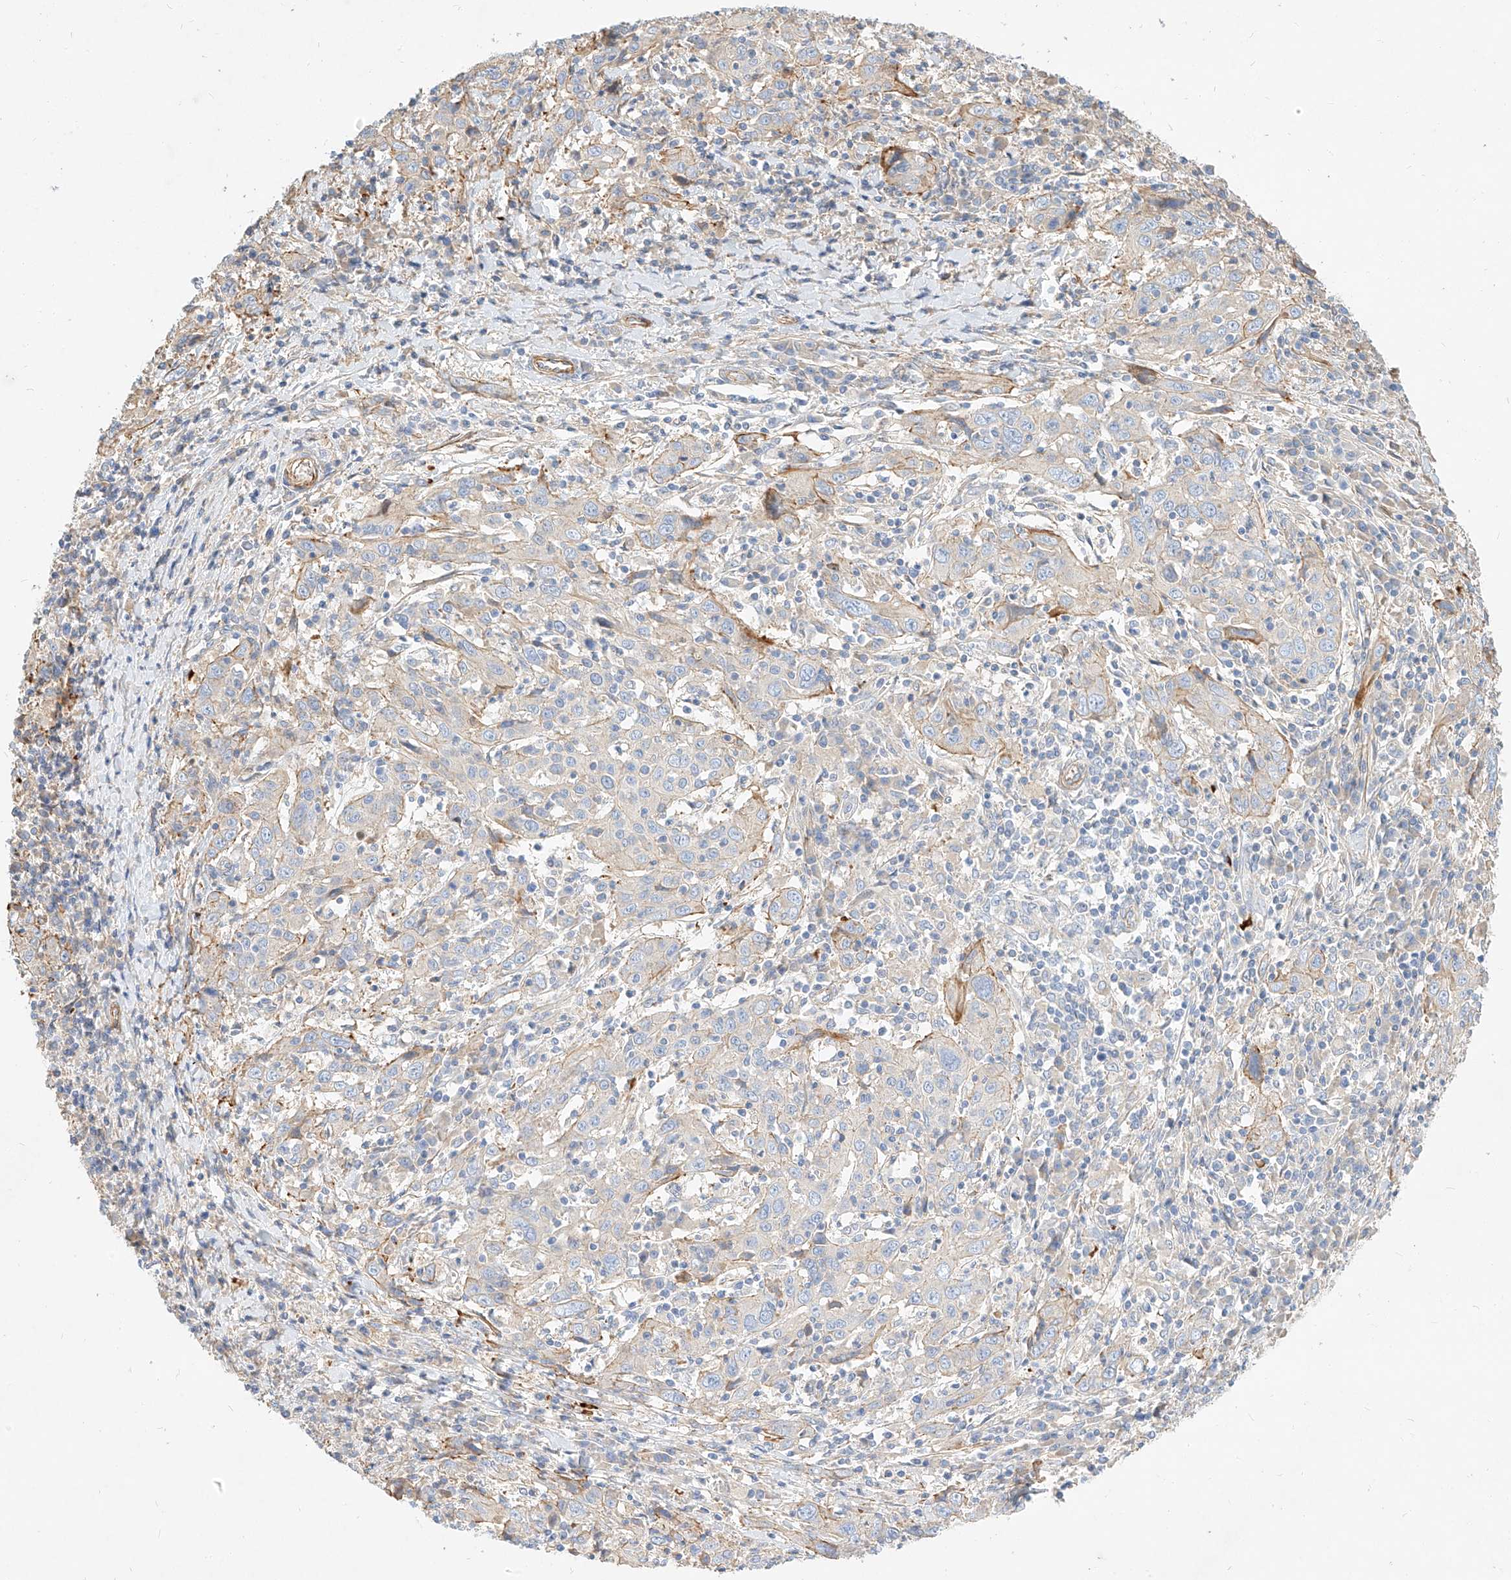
{"staining": {"intensity": "negative", "quantity": "none", "location": "none"}, "tissue": "cervical cancer", "cell_type": "Tumor cells", "image_type": "cancer", "snomed": [{"axis": "morphology", "description": "Squamous cell carcinoma, NOS"}, {"axis": "topography", "description": "Cervix"}], "caption": "There is no significant positivity in tumor cells of cervical cancer.", "gene": "KCNH5", "patient": {"sex": "female", "age": 46}}